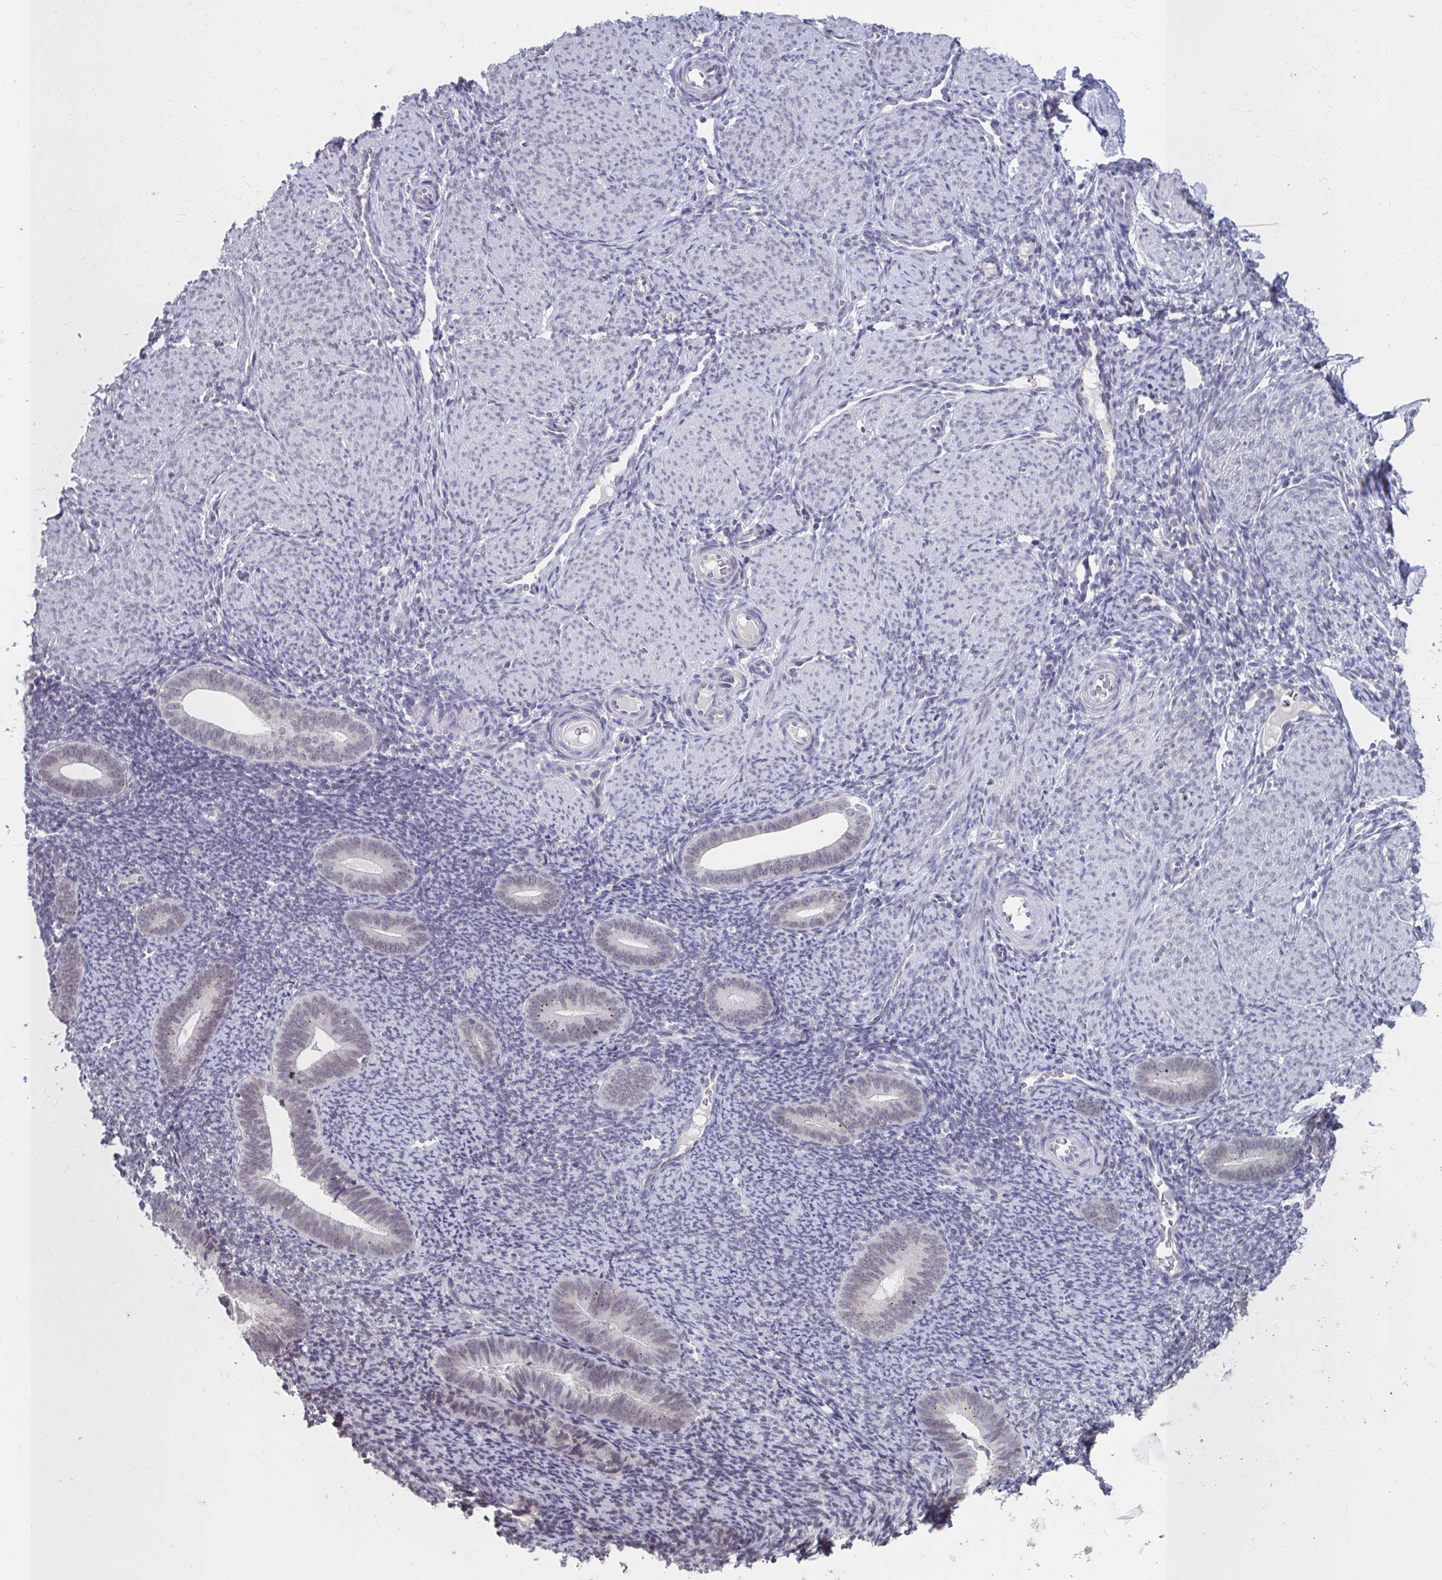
{"staining": {"intensity": "negative", "quantity": "none", "location": "none"}, "tissue": "endometrium", "cell_type": "Cells in endometrial stroma", "image_type": "normal", "snomed": [{"axis": "morphology", "description": "Normal tissue, NOS"}, {"axis": "topography", "description": "Endometrium"}], "caption": "Immunohistochemistry (IHC) of unremarkable human endometrium displays no staining in cells in endometrial stroma.", "gene": "NUP133", "patient": {"sex": "female", "age": 39}}